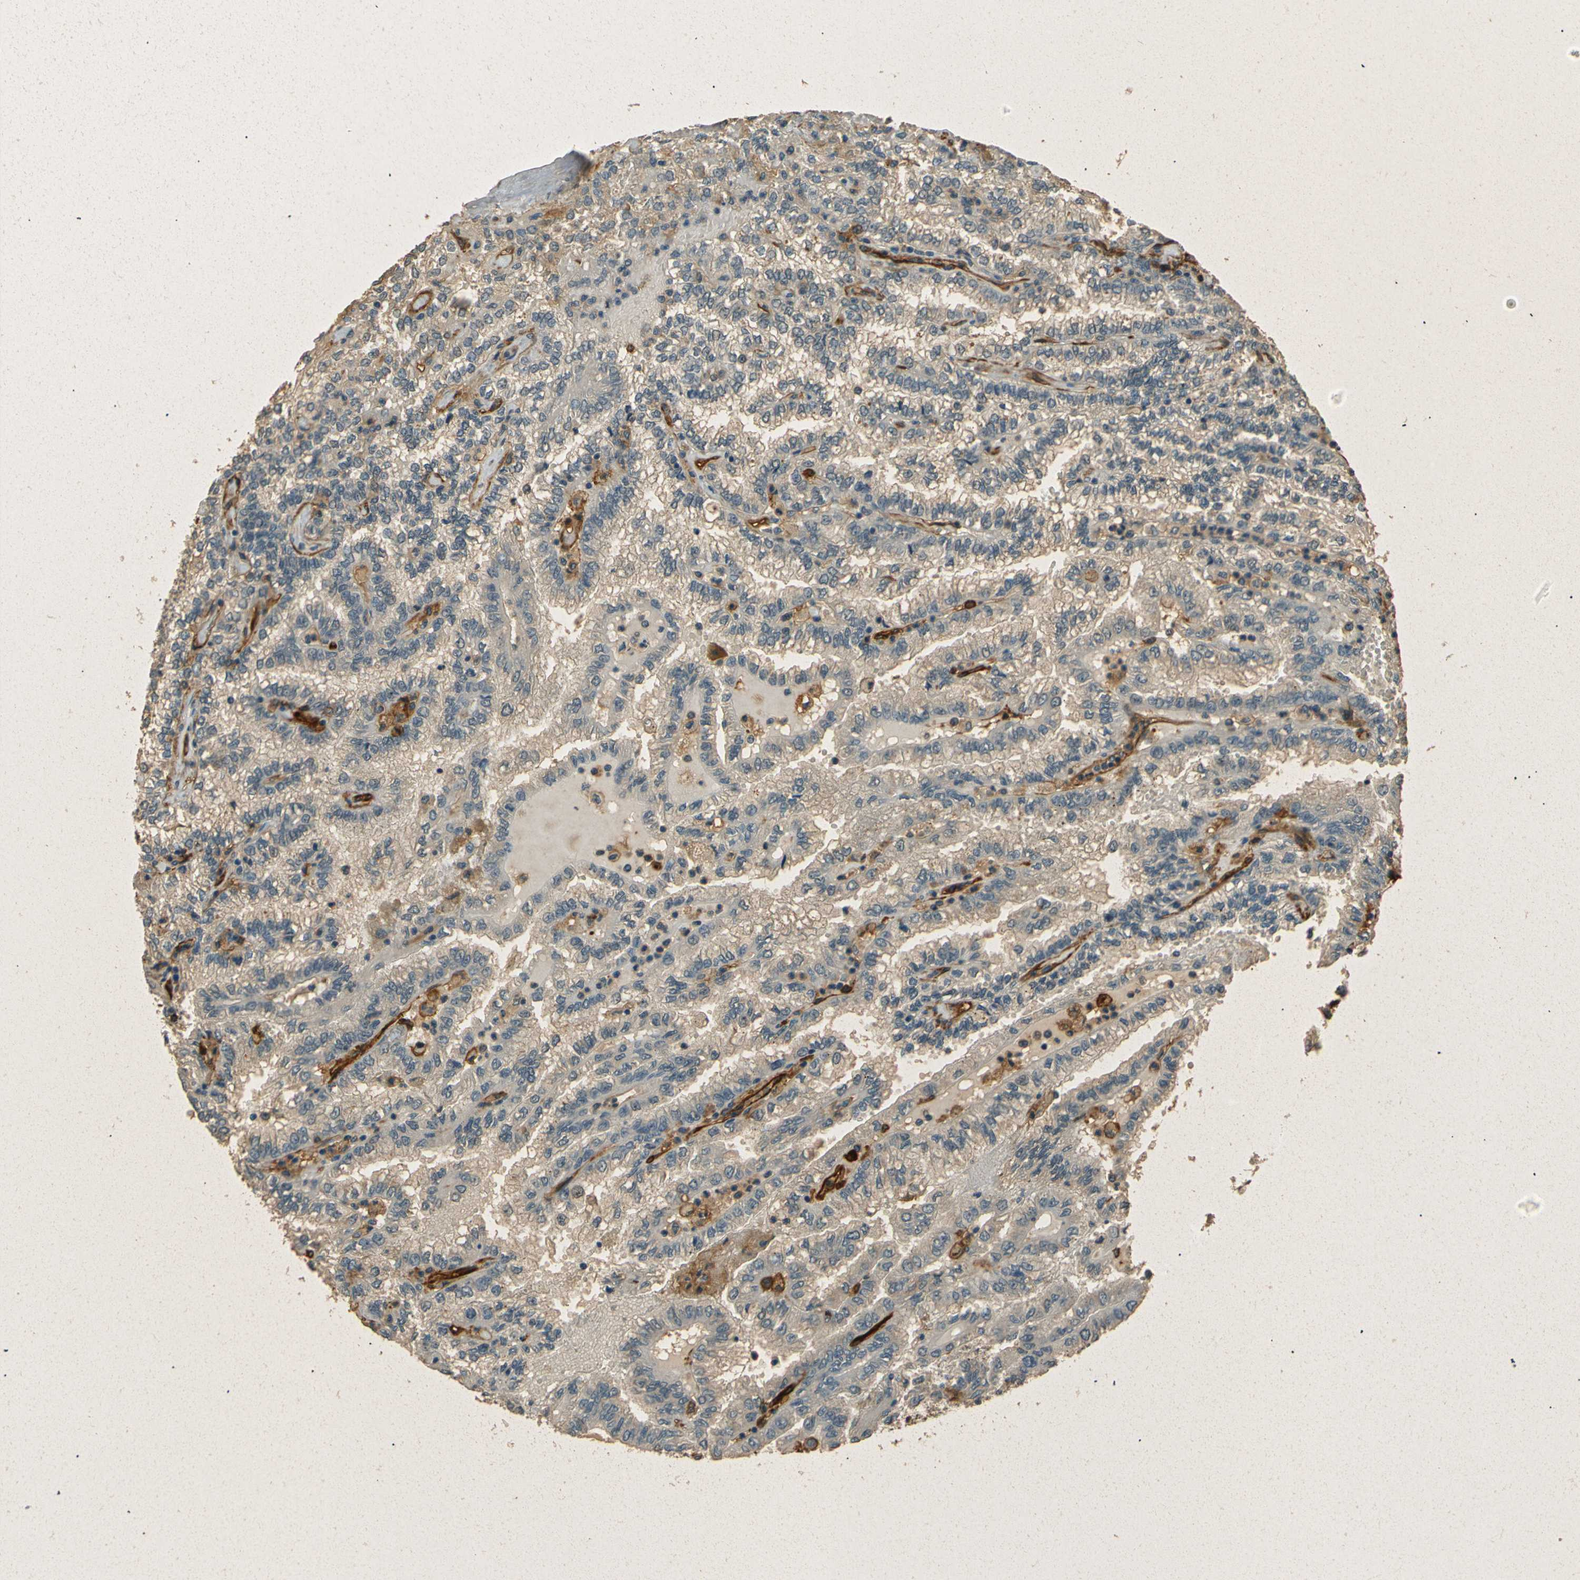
{"staining": {"intensity": "weak", "quantity": "25%-75%", "location": "cytoplasmic/membranous"}, "tissue": "renal cancer", "cell_type": "Tumor cells", "image_type": "cancer", "snomed": [{"axis": "morphology", "description": "Inflammation, NOS"}, {"axis": "morphology", "description": "Adenocarcinoma, NOS"}, {"axis": "topography", "description": "Kidney"}], "caption": "High-magnification brightfield microscopy of renal cancer (adenocarcinoma) stained with DAB (brown) and counterstained with hematoxylin (blue). tumor cells exhibit weak cytoplasmic/membranous positivity is present in approximately25%-75% of cells.", "gene": "ENTPD1", "patient": {"sex": "male", "age": 68}}